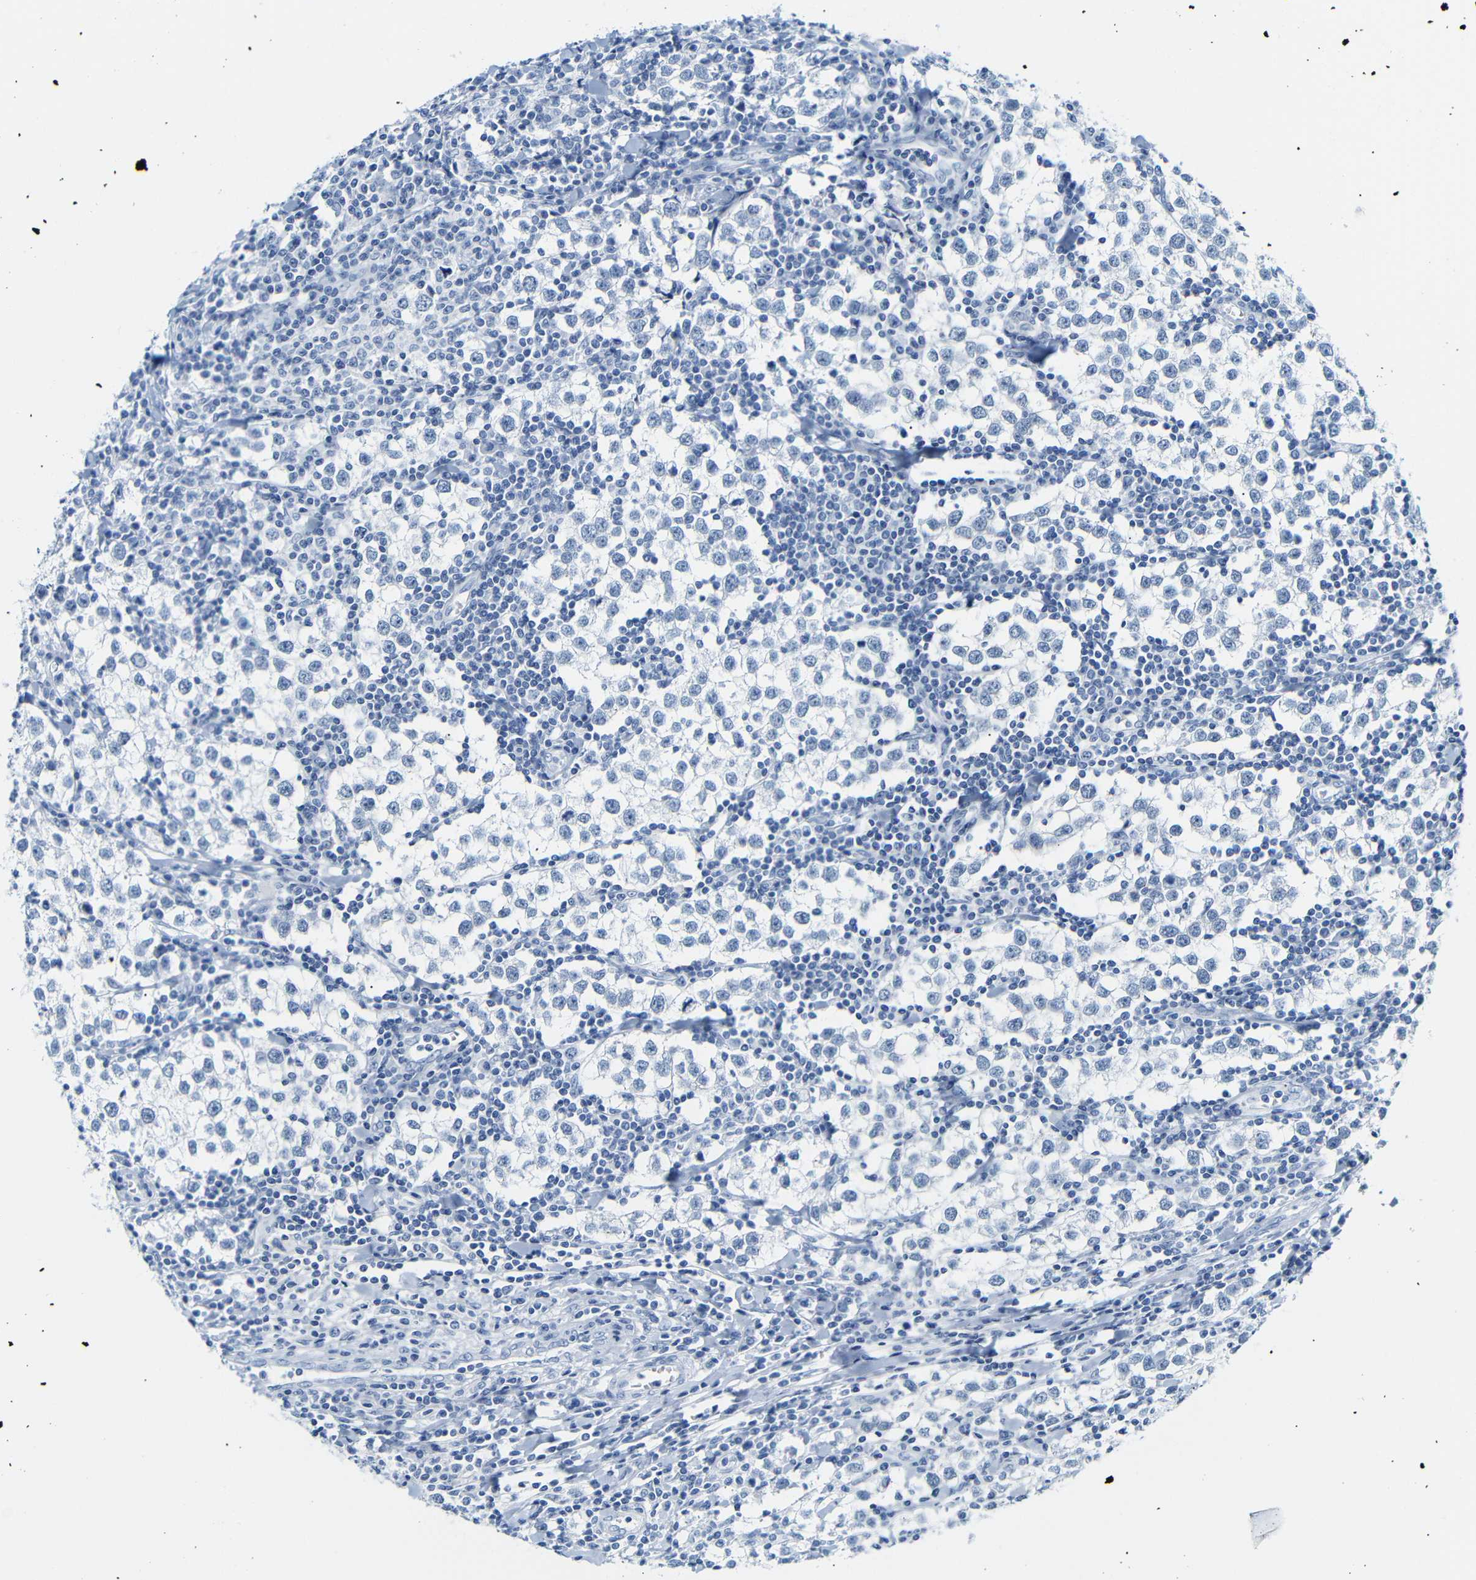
{"staining": {"intensity": "negative", "quantity": "none", "location": "none"}, "tissue": "testis cancer", "cell_type": "Tumor cells", "image_type": "cancer", "snomed": [{"axis": "morphology", "description": "Seminoma, NOS"}, {"axis": "morphology", "description": "Carcinoma, Embryonal, NOS"}, {"axis": "topography", "description": "Testis"}], "caption": "The IHC image has no significant positivity in tumor cells of testis cancer (seminoma) tissue.", "gene": "DYNAP", "patient": {"sex": "male", "age": 36}}